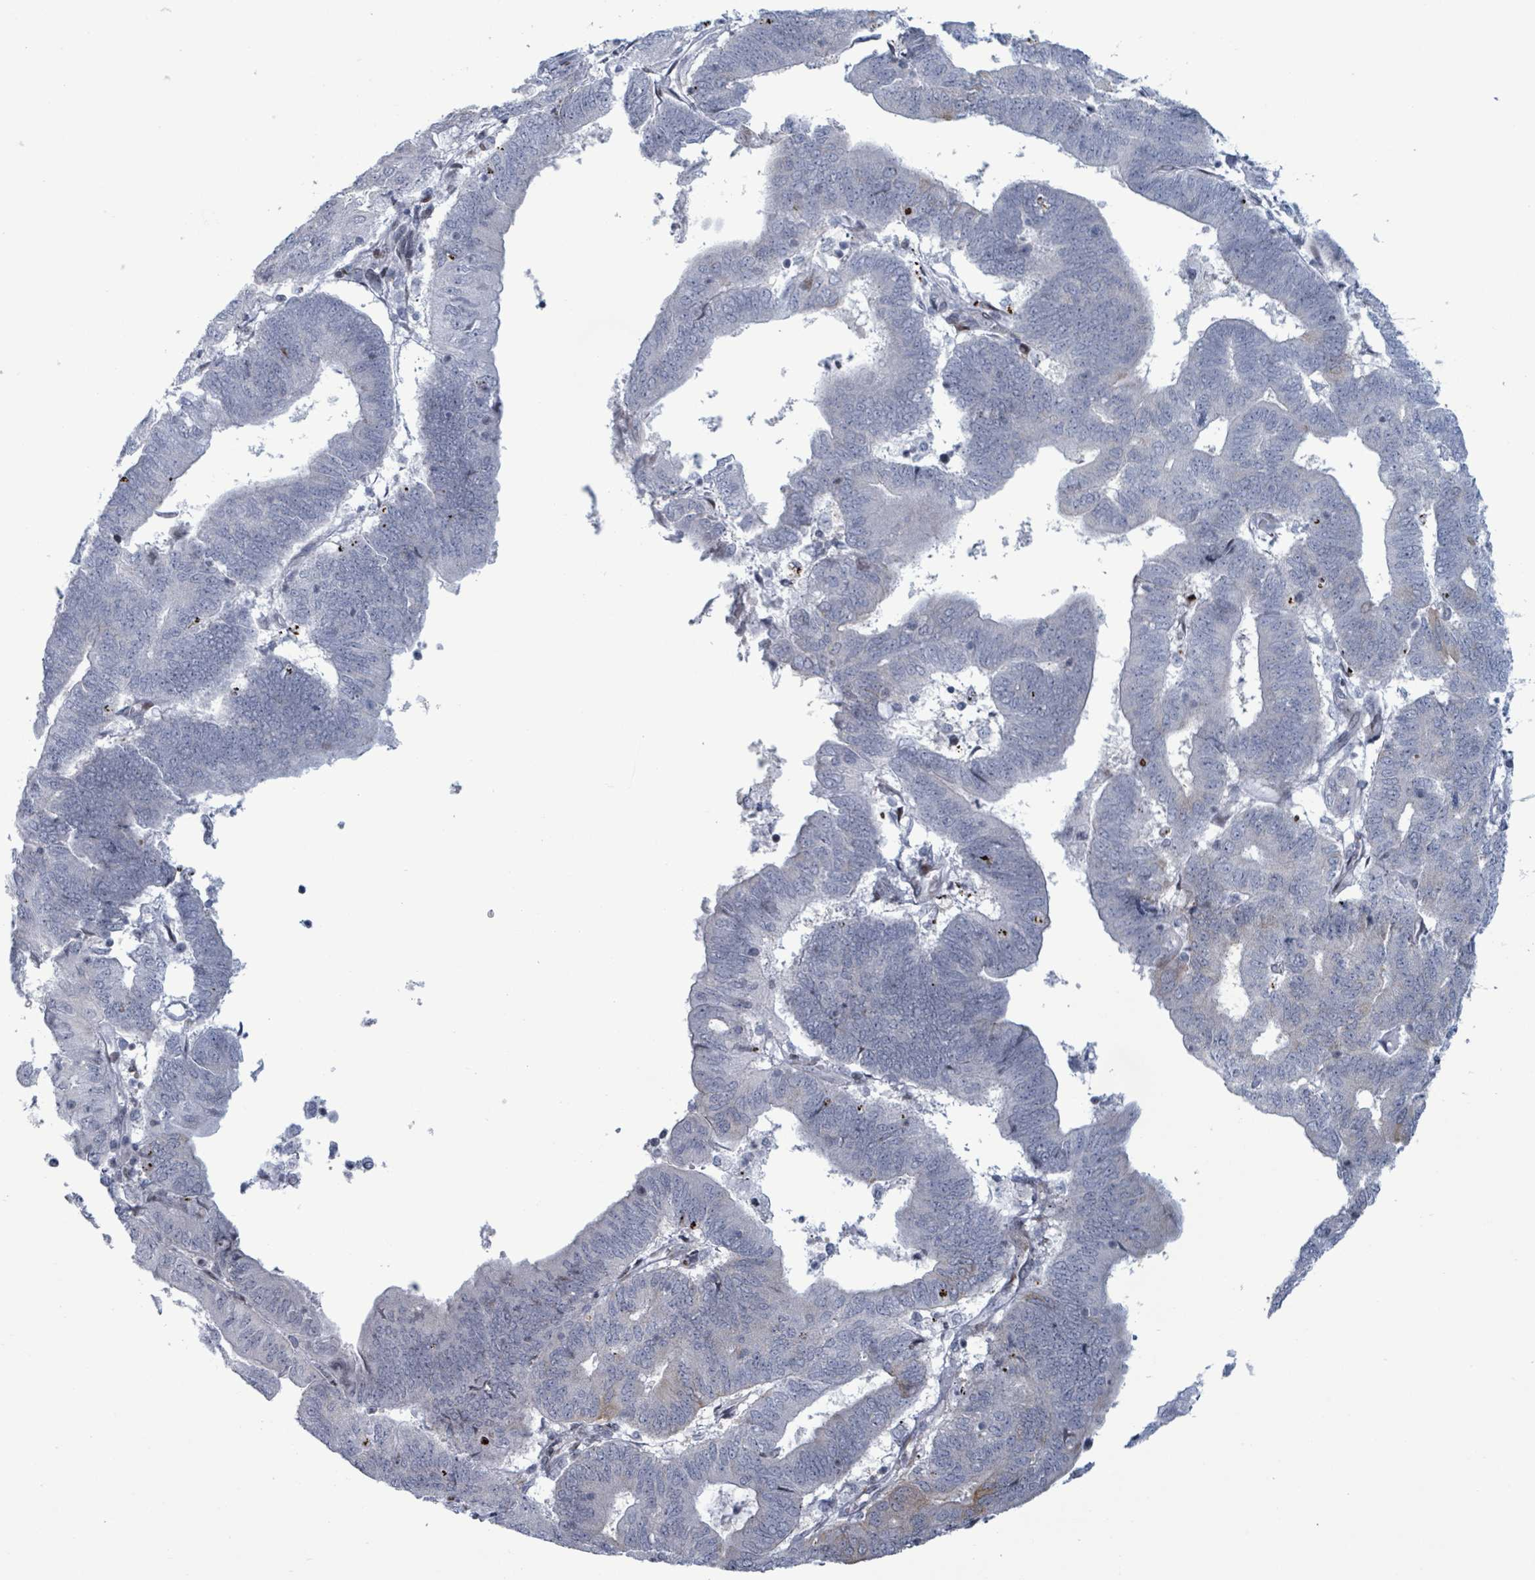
{"staining": {"intensity": "moderate", "quantity": "<25%", "location": "cytoplasmic/membranous"}, "tissue": "endometrial cancer", "cell_type": "Tumor cells", "image_type": "cancer", "snomed": [{"axis": "morphology", "description": "Adenocarcinoma, NOS"}, {"axis": "topography", "description": "Endometrium"}], "caption": "DAB immunohistochemical staining of human endometrial cancer (adenocarcinoma) exhibits moderate cytoplasmic/membranous protein staining in approximately <25% of tumor cells.", "gene": "FNDC4", "patient": {"sex": "female", "age": 70}}